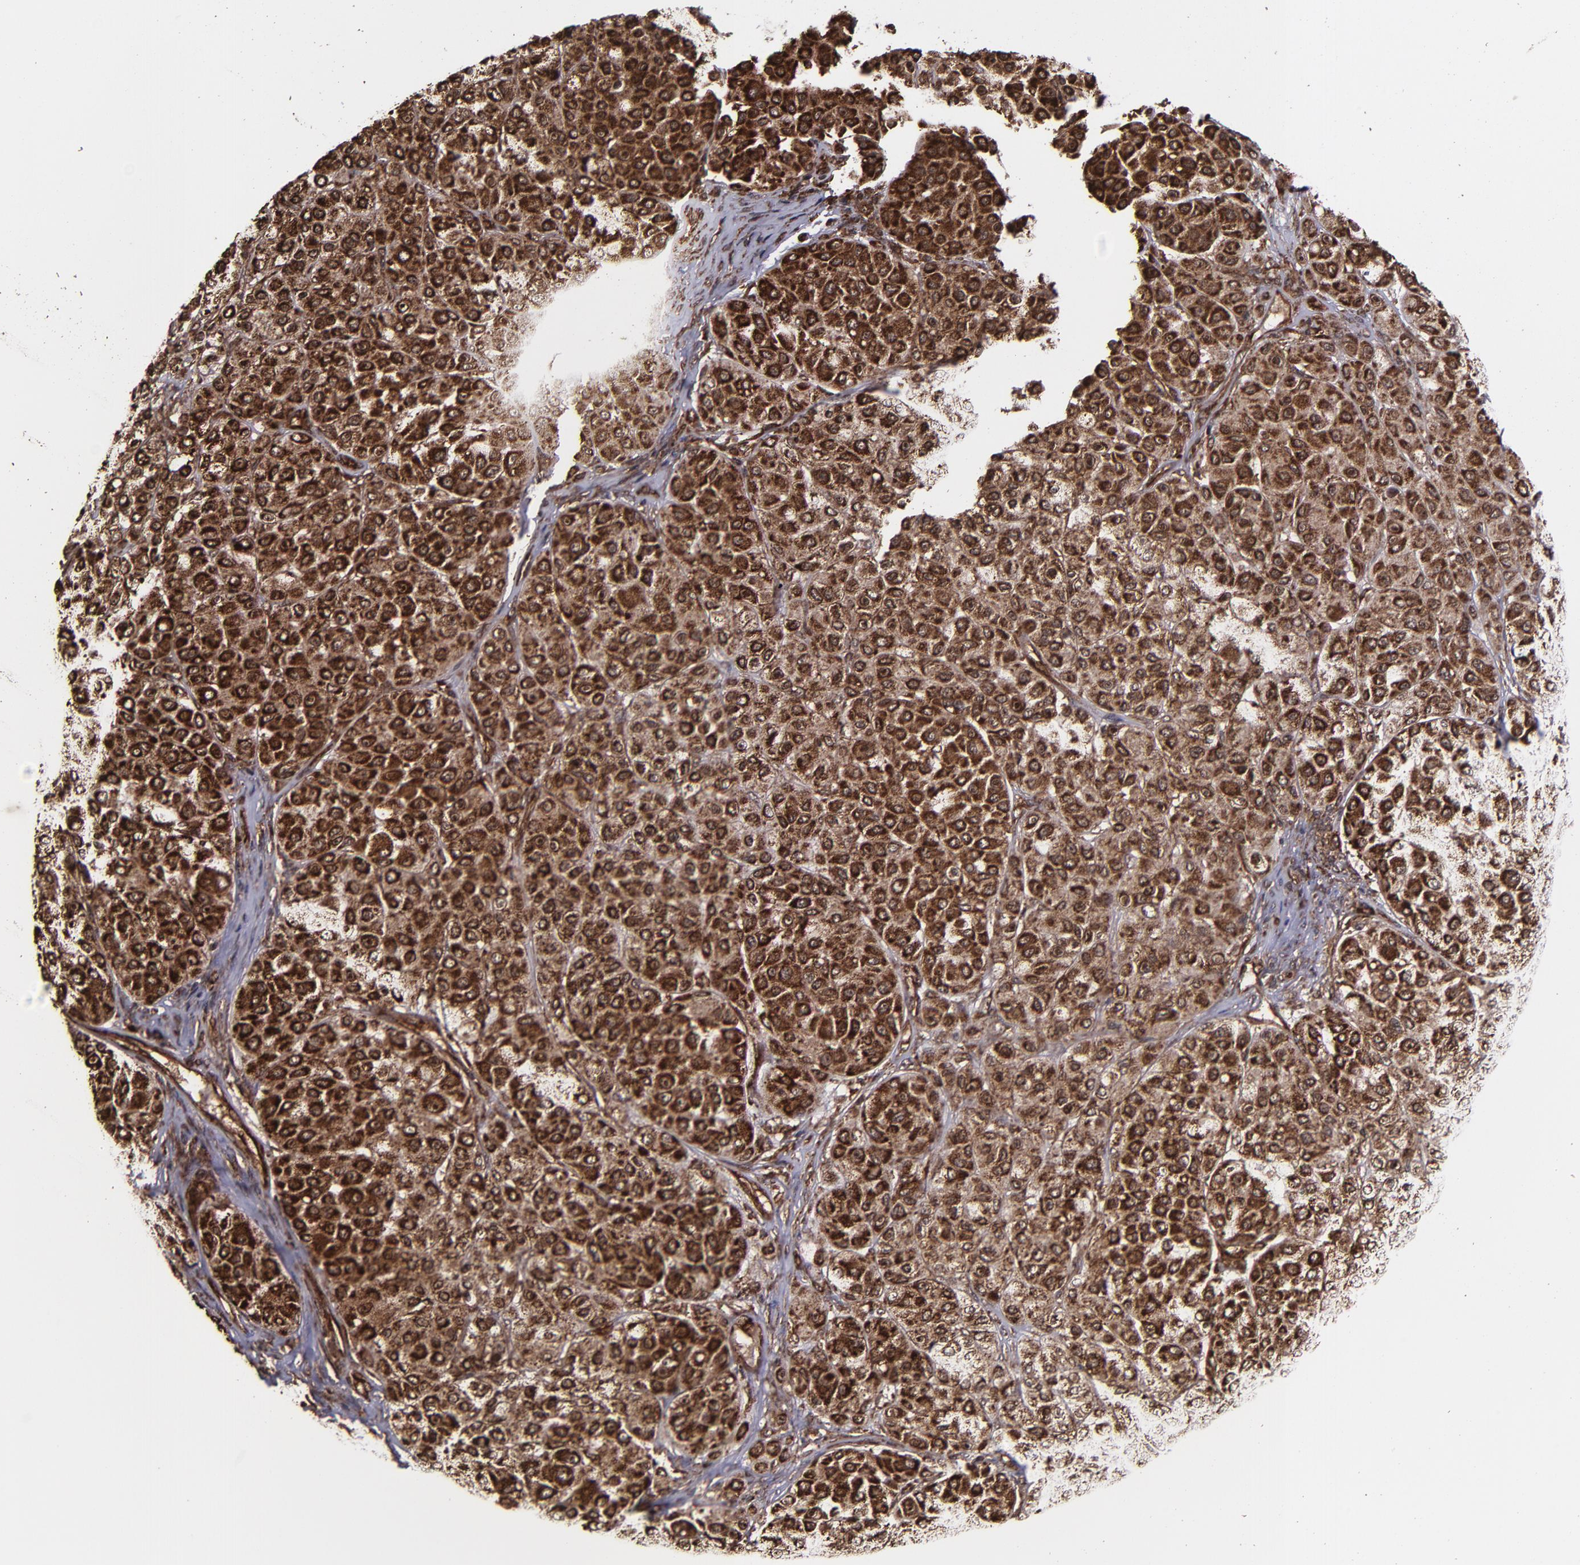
{"staining": {"intensity": "strong", "quantity": ">75%", "location": "cytoplasmic/membranous,nuclear"}, "tissue": "melanoma", "cell_type": "Tumor cells", "image_type": "cancer", "snomed": [{"axis": "morphology", "description": "Normal tissue, NOS"}, {"axis": "morphology", "description": "Malignant melanoma, Metastatic site"}, {"axis": "topography", "description": "Skin"}], "caption": "The micrograph reveals staining of melanoma, revealing strong cytoplasmic/membranous and nuclear protein positivity (brown color) within tumor cells.", "gene": "EIF4ENIF1", "patient": {"sex": "male", "age": 41}}